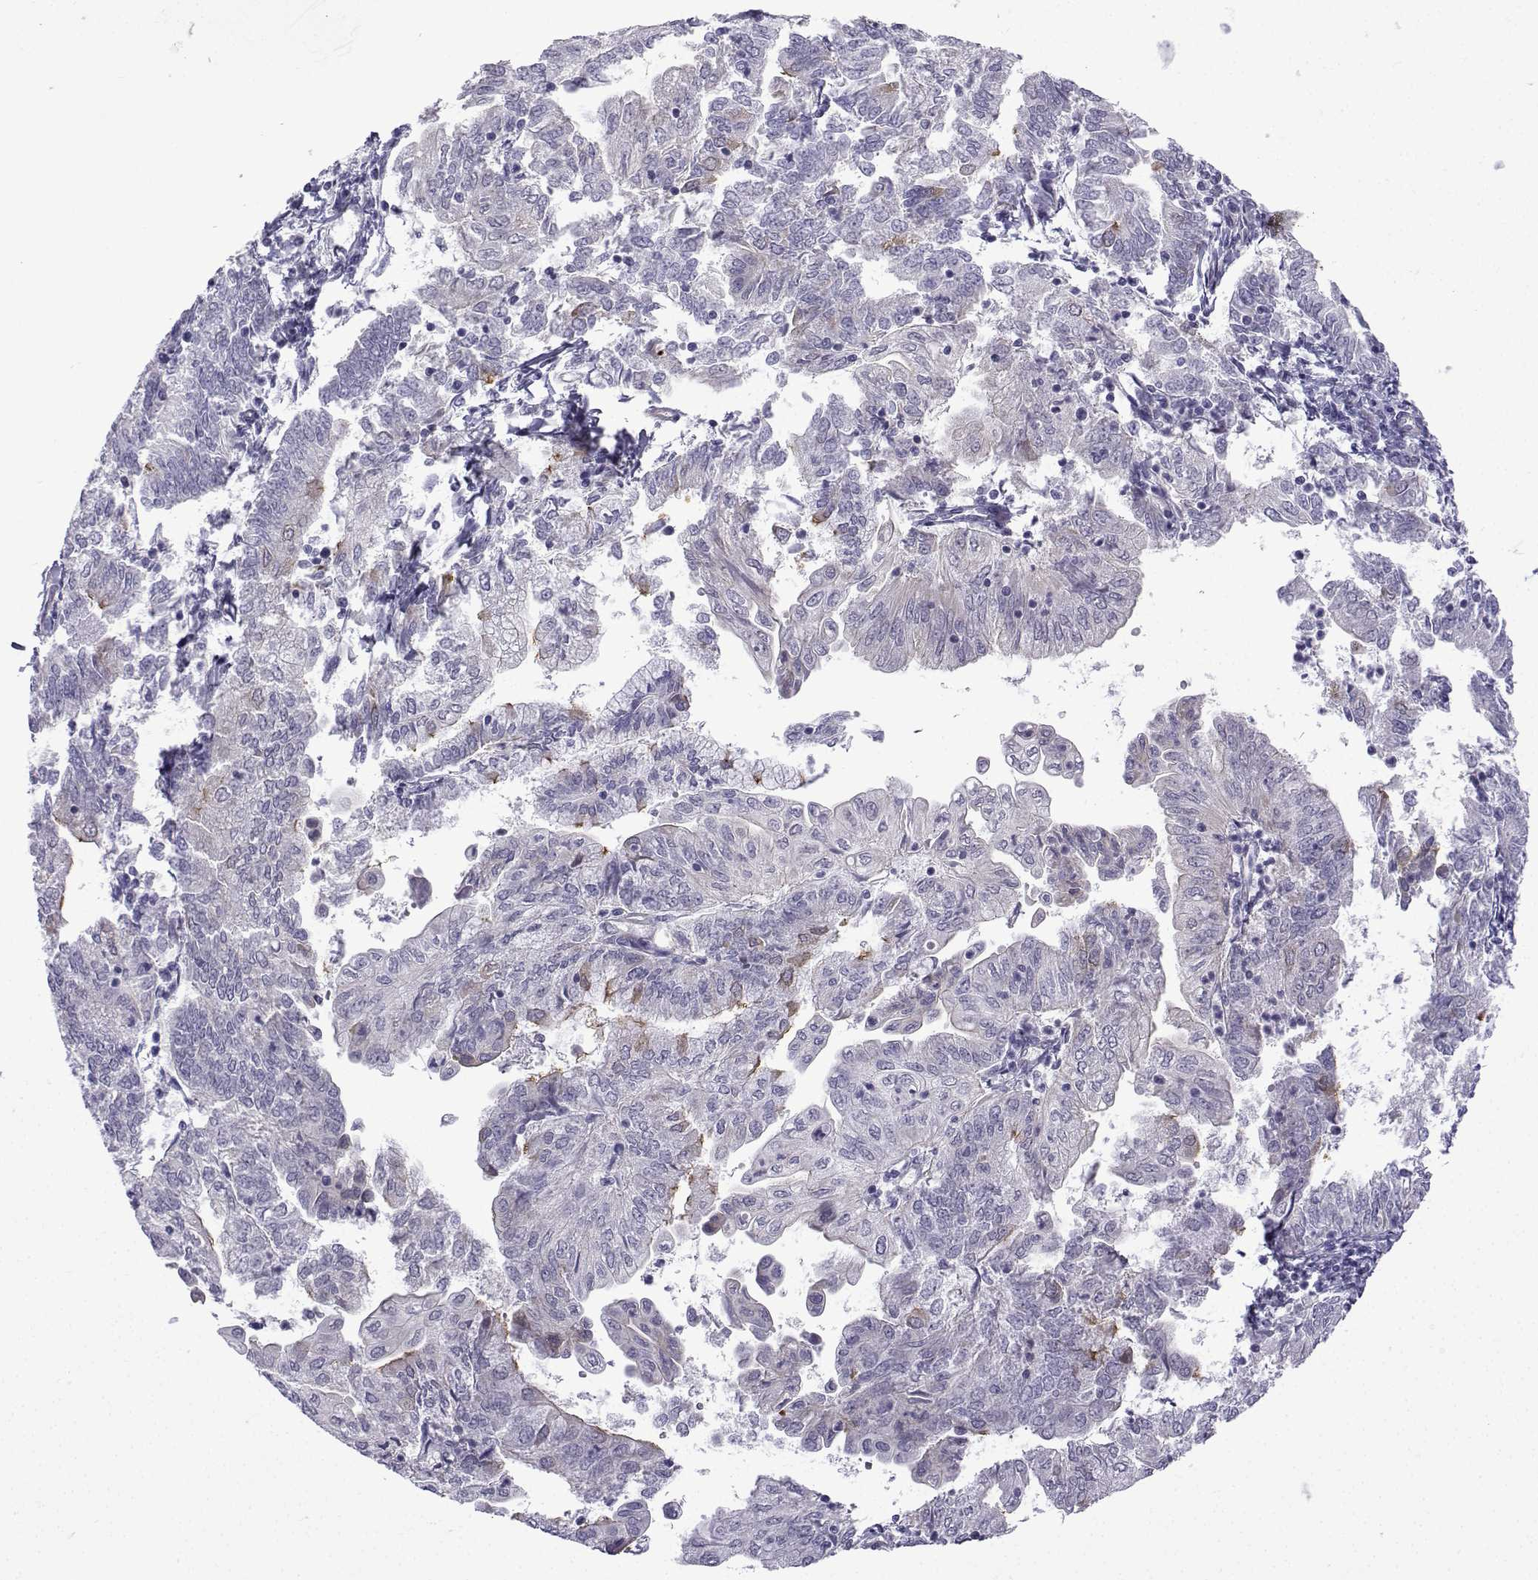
{"staining": {"intensity": "negative", "quantity": "none", "location": "none"}, "tissue": "endometrial cancer", "cell_type": "Tumor cells", "image_type": "cancer", "snomed": [{"axis": "morphology", "description": "Adenocarcinoma, NOS"}, {"axis": "topography", "description": "Endometrium"}], "caption": "A photomicrograph of endometrial cancer stained for a protein exhibits no brown staining in tumor cells.", "gene": "CFAP53", "patient": {"sex": "female", "age": 55}}